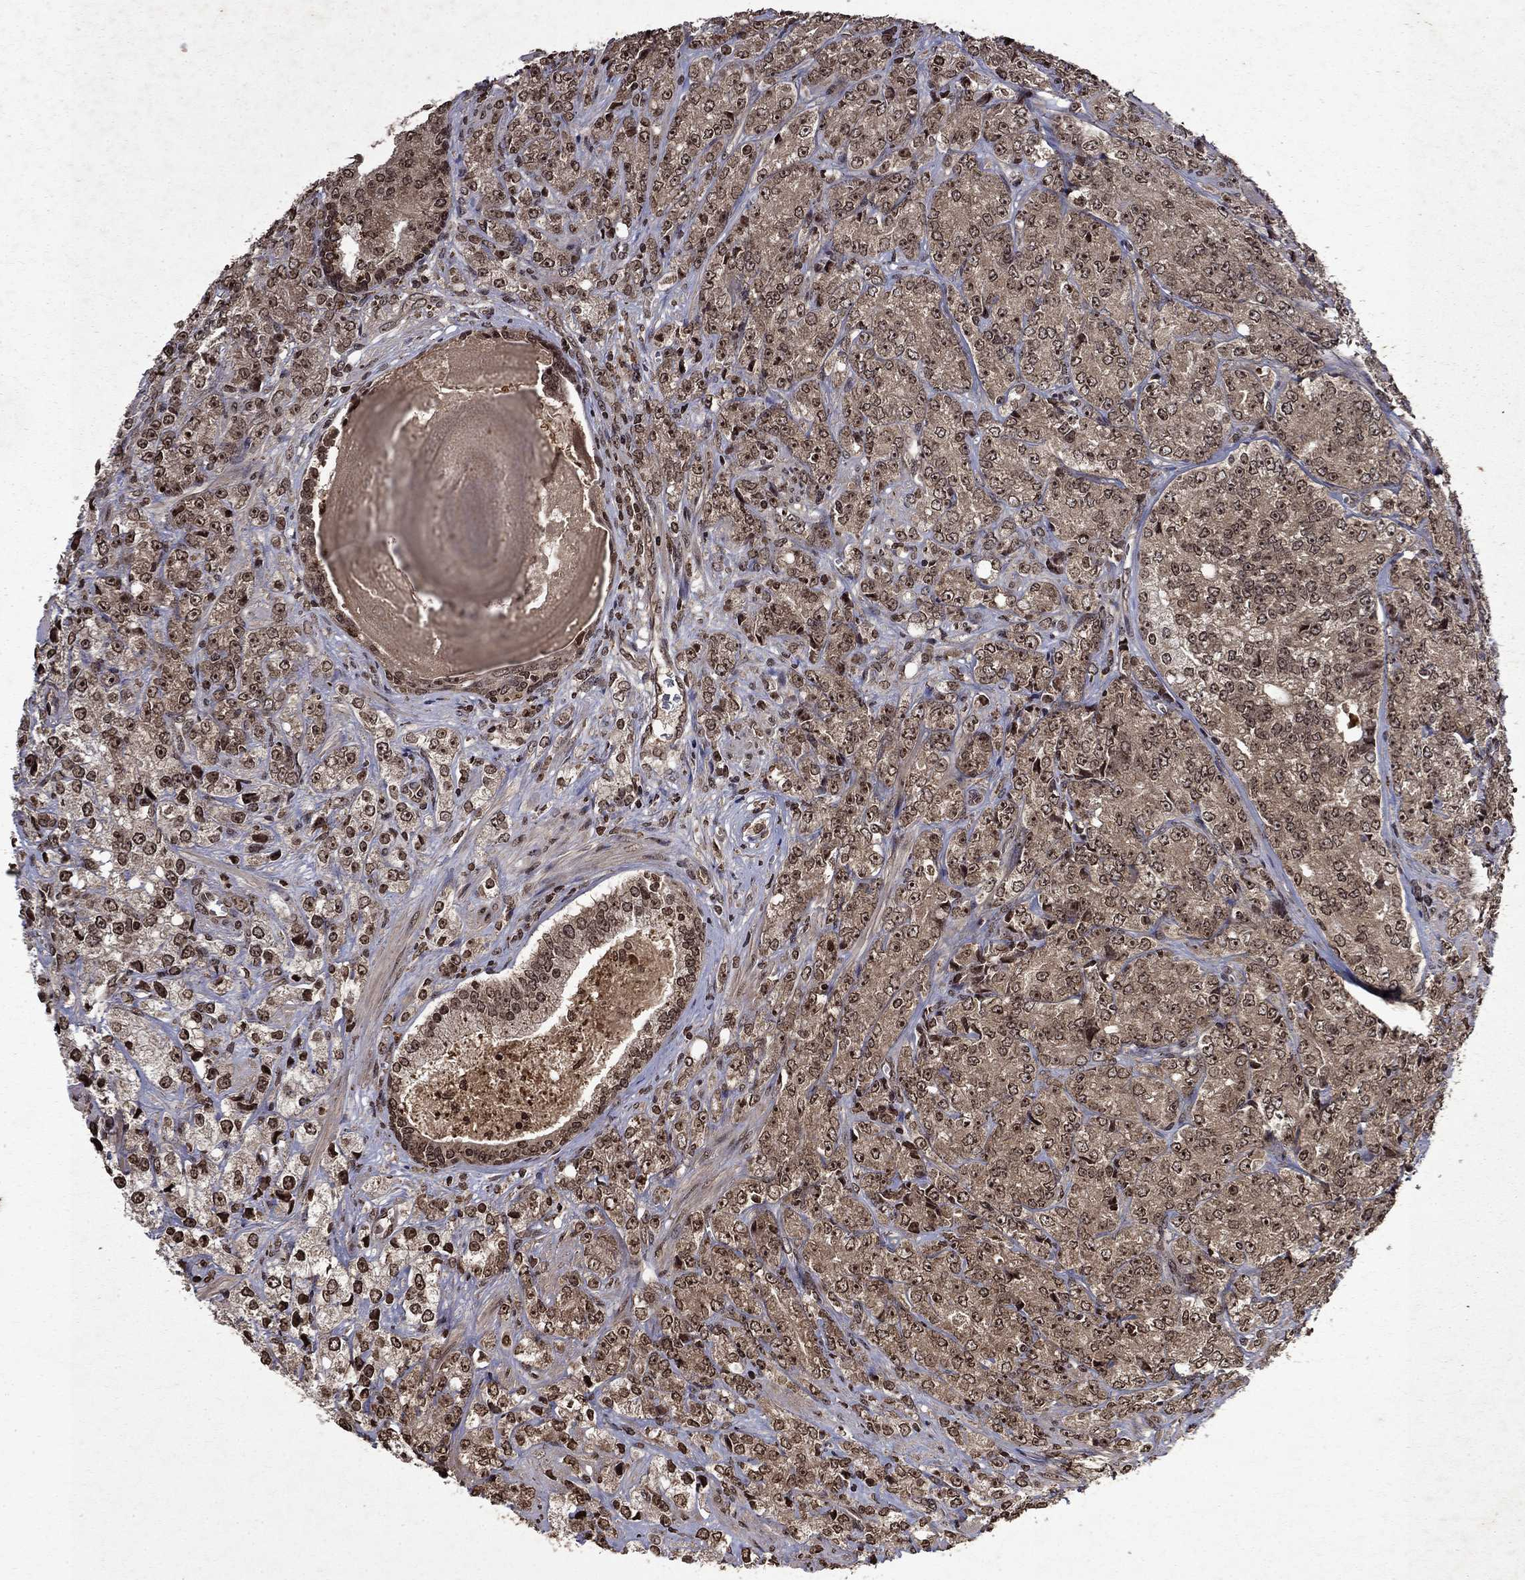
{"staining": {"intensity": "weak", "quantity": ">75%", "location": "cytoplasmic/membranous,nuclear"}, "tissue": "prostate cancer", "cell_type": "Tumor cells", "image_type": "cancer", "snomed": [{"axis": "morphology", "description": "Adenocarcinoma, NOS"}, {"axis": "topography", "description": "Prostate and seminal vesicle, NOS"}, {"axis": "topography", "description": "Prostate"}], "caption": "Prostate cancer (adenocarcinoma) stained with a protein marker displays weak staining in tumor cells.", "gene": "PIN4", "patient": {"sex": "male", "age": 68}}